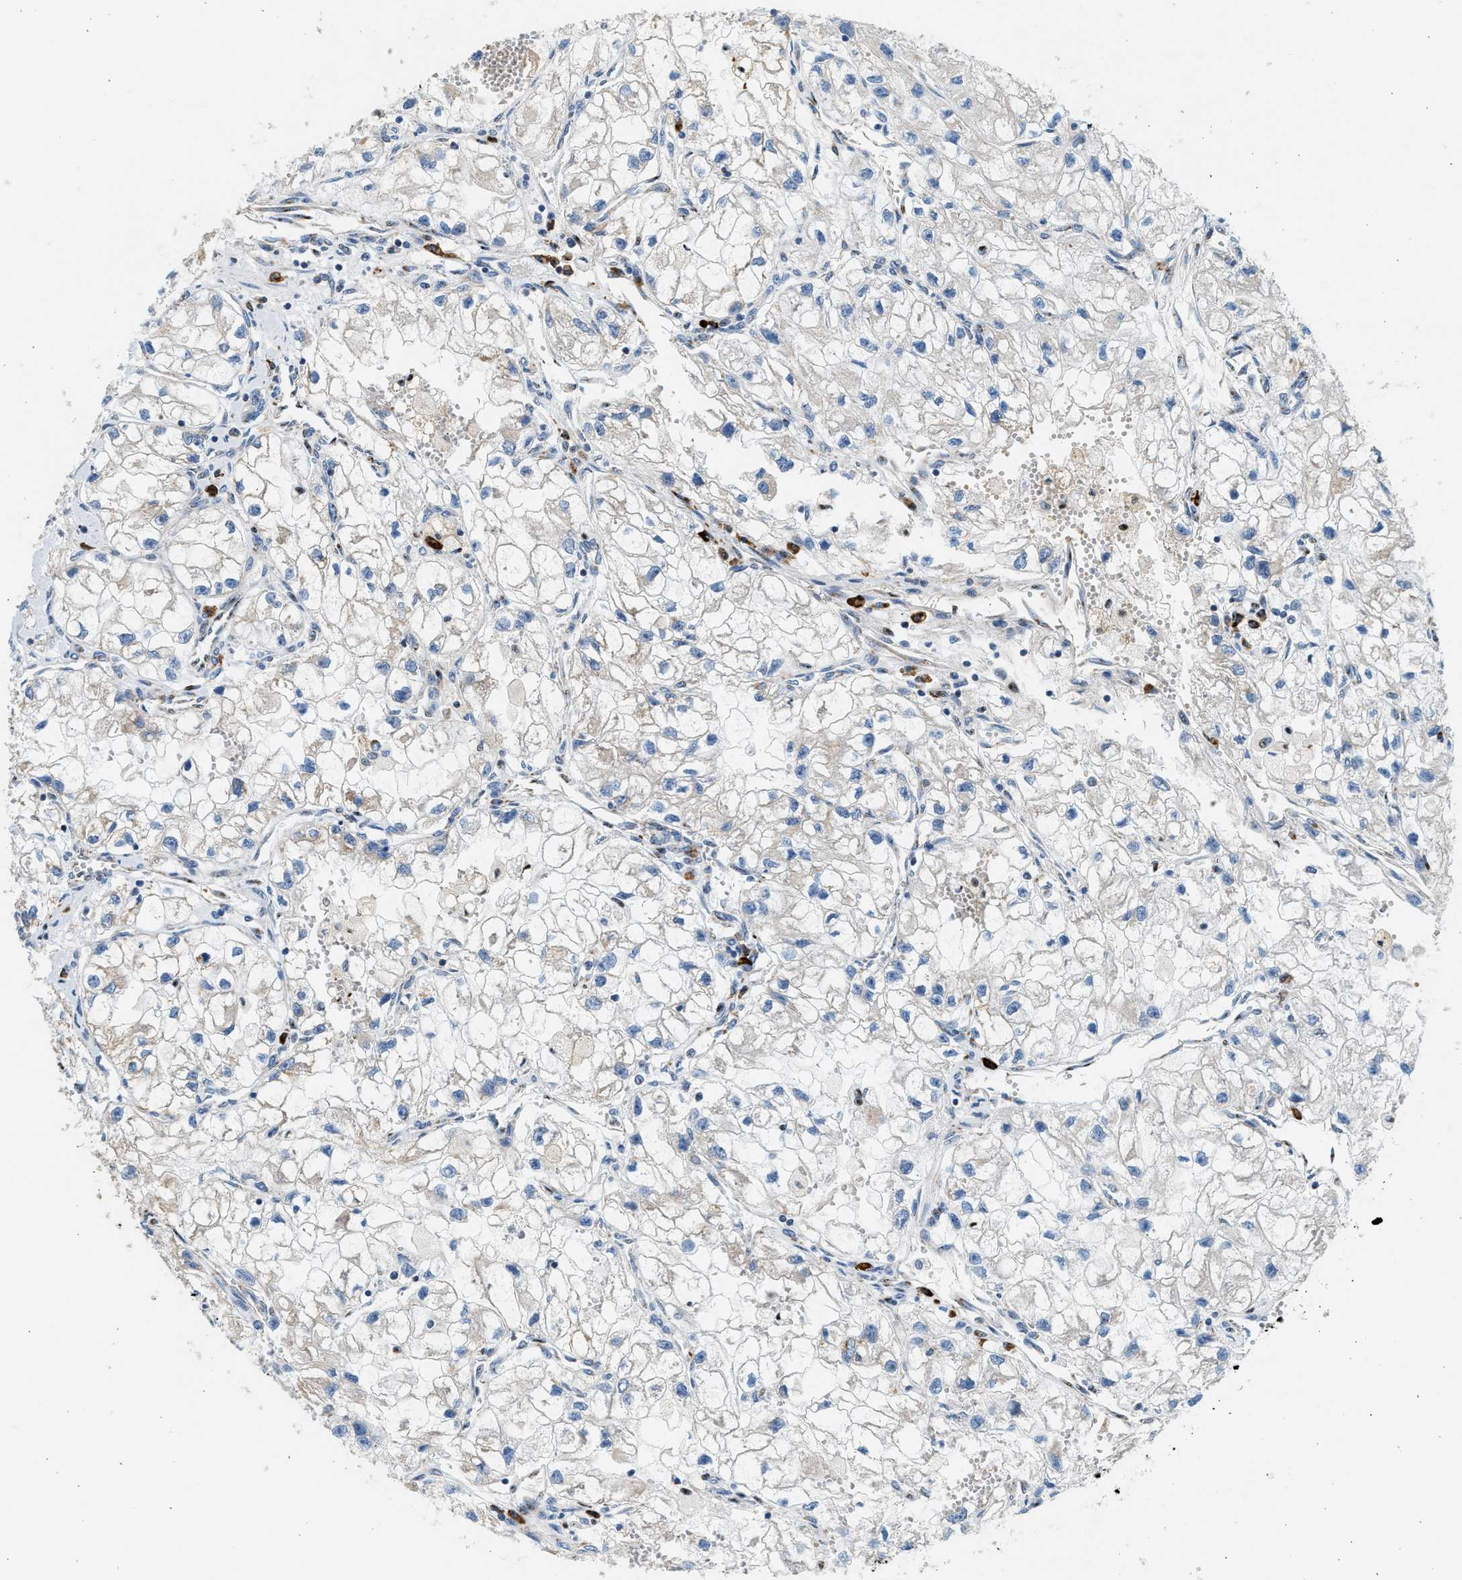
{"staining": {"intensity": "negative", "quantity": "none", "location": "none"}, "tissue": "renal cancer", "cell_type": "Tumor cells", "image_type": "cancer", "snomed": [{"axis": "morphology", "description": "Adenocarcinoma, NOS"}, {"axis": "topography", "description": "Kidney"}], "caption": "Immunohistochemistry (IHC) image of renal adenocarcinoma stained for a protein (brown), which reveals no staining in tumor cells.", "gene": "KCNMB3", "patient": {"sex": "female", "age": 70}}